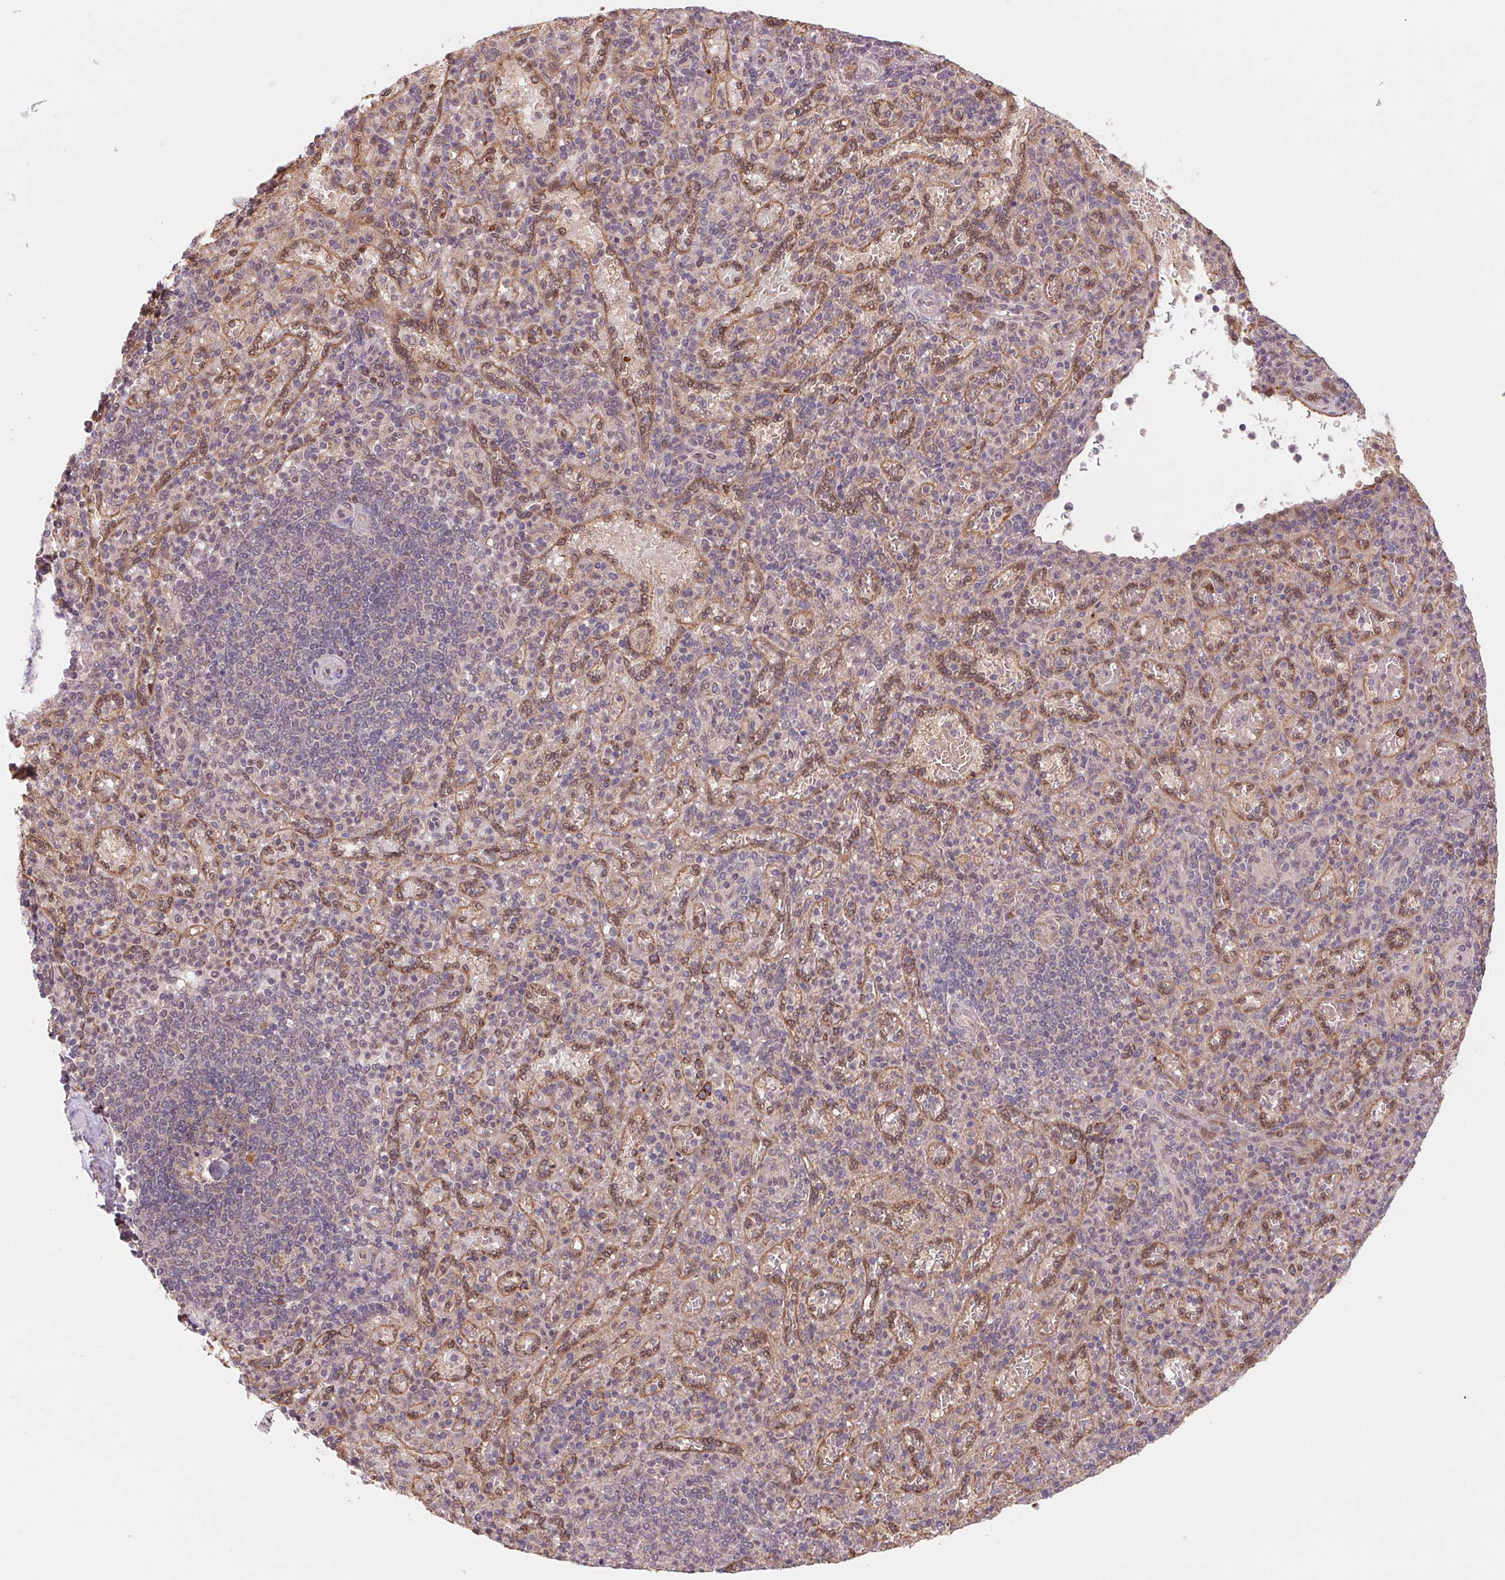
{"staining": {"intensity": "negative", "quantity": "none", "location": "none"}, "tissue": "spleen", "cell_type": "Cells in red pulp", "image_type": "normal", "snomed": [{"axis": "morphology", "description": "Normal tissue, NOS"}, {"axis": "topography", "description": "Spleen"}], "caption": "The photomicrograph shows no staining of cells in red pulp in benign spleen. (Brightfield microscopy of DAB immunohistochemistry at high magnification).", "gene": "RRM1", "patient": {"sex": "female", "age": 74}}